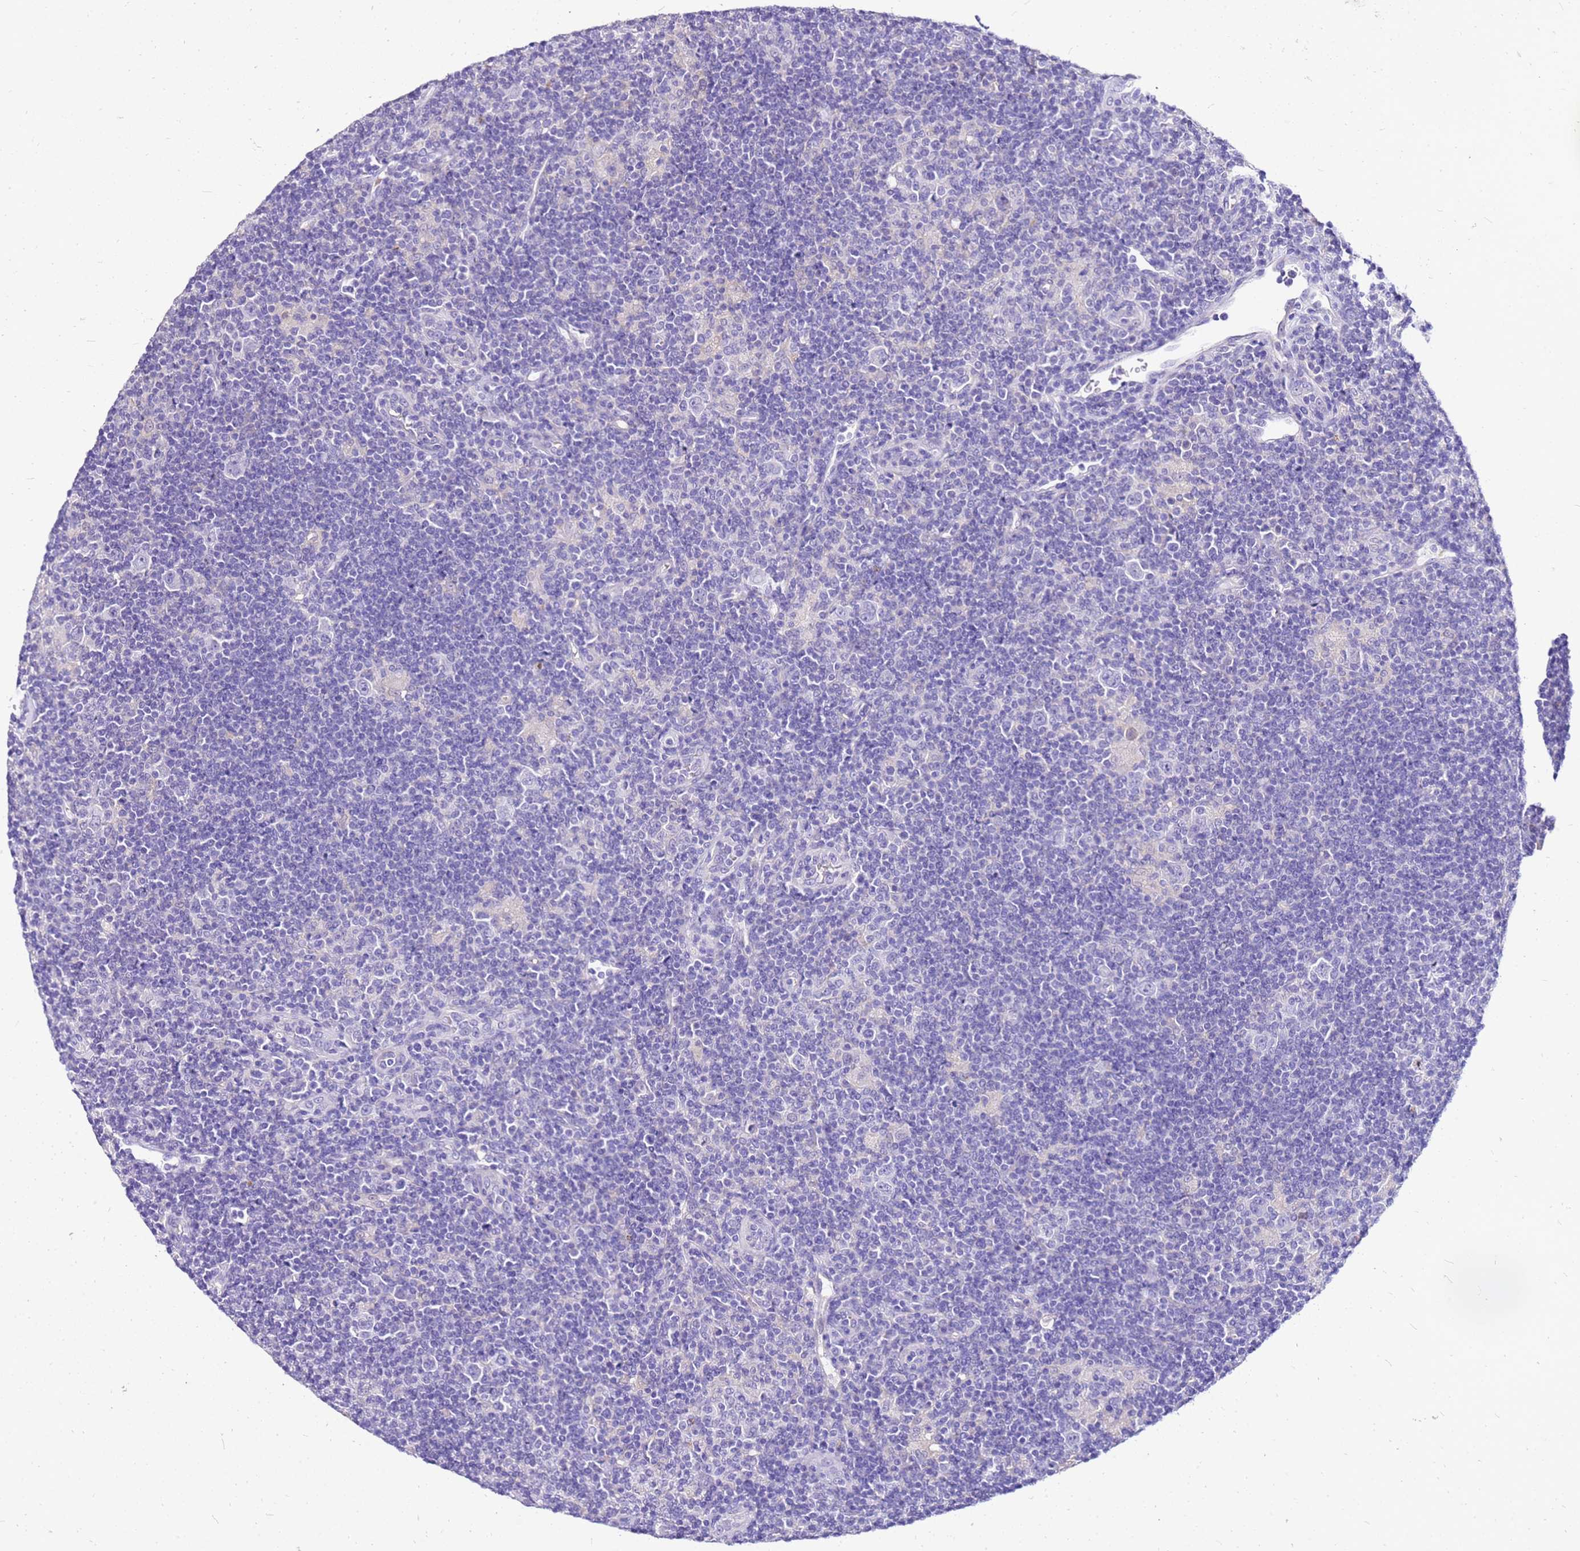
{"staining": {"intensity": "negative", "quantity": "none", "location": "none"}, "tissue": "lymphoma", "cell_type": "Tumor cells", "image_type": "cancer", "snomed": [{"axis": "morphology", "description": "Hodgkin's disease, NOS"}, {"axis": "topography", "description": "Lymph node"}], "caption": "High magnification brightfield microscopy of Hodgkin's disease stained with DAB (3,3'-diaminobenzidine) (brown) and counterstained with hematoxylin (blue): tumor cells show no significant positivity.", "gene": "DCDC2B", "patient": {"sex": "female", "age": 57}}